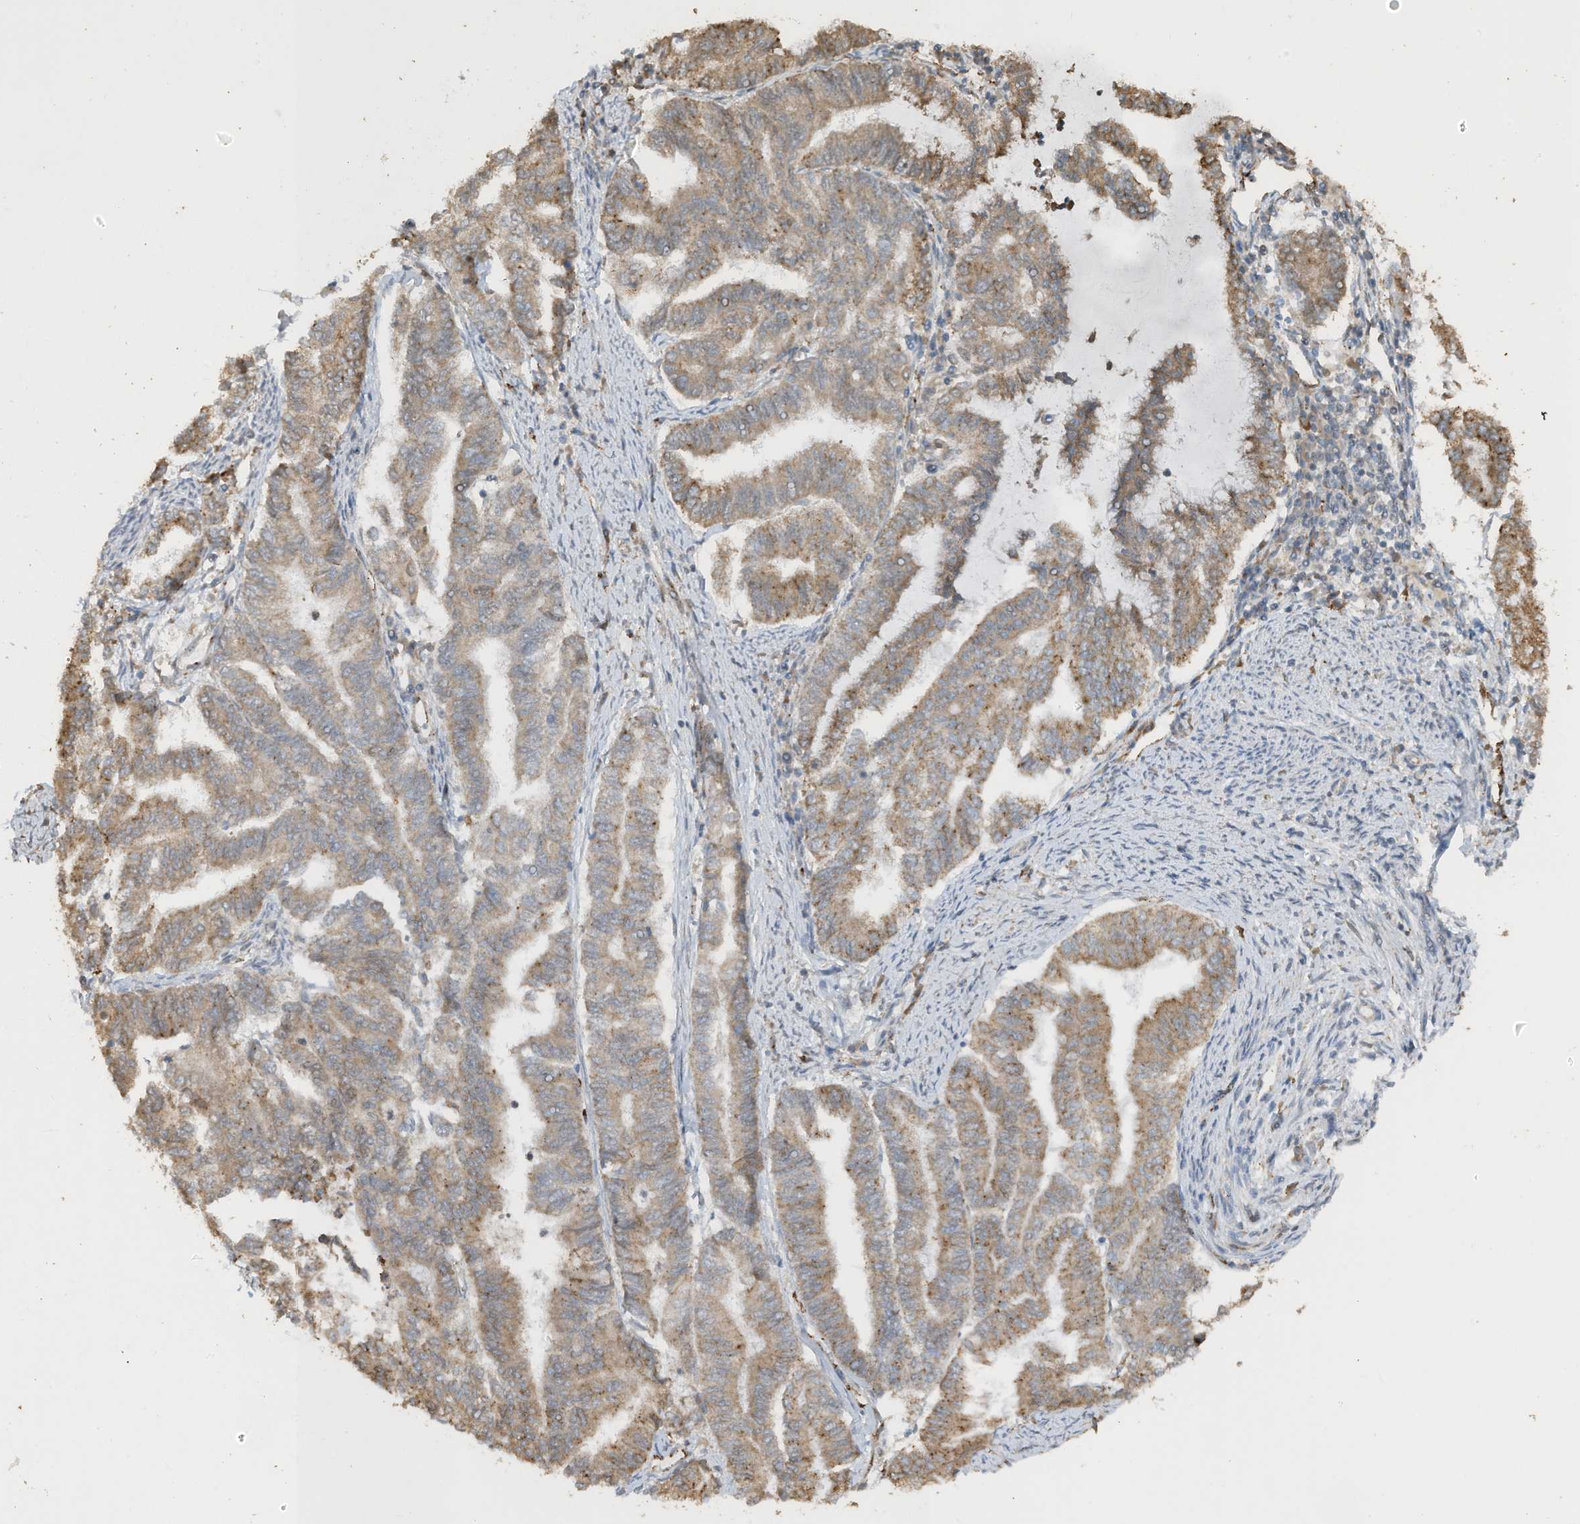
{"staining": {"intensity": "moderate", "quantity": ">75%", "location": "cytoplasmic/membranous"}, "tissue": "endometrial cancer", "cell_type": "Tumor cells", "image_type": "cancer", "snomed": [{"axis": "morphology", "description": "Adenocarcinoma, NOS"}, {"axis": "topography", "description": "Endometrium"}], "caption": "Endometrial cancer (adenocarcinoma) stained for a protein displays moderate cytoplasmic/membranous positivity in tumor cells.", "gene": "ERLEC1", "patient": {"sex": "female", "age": 79}}